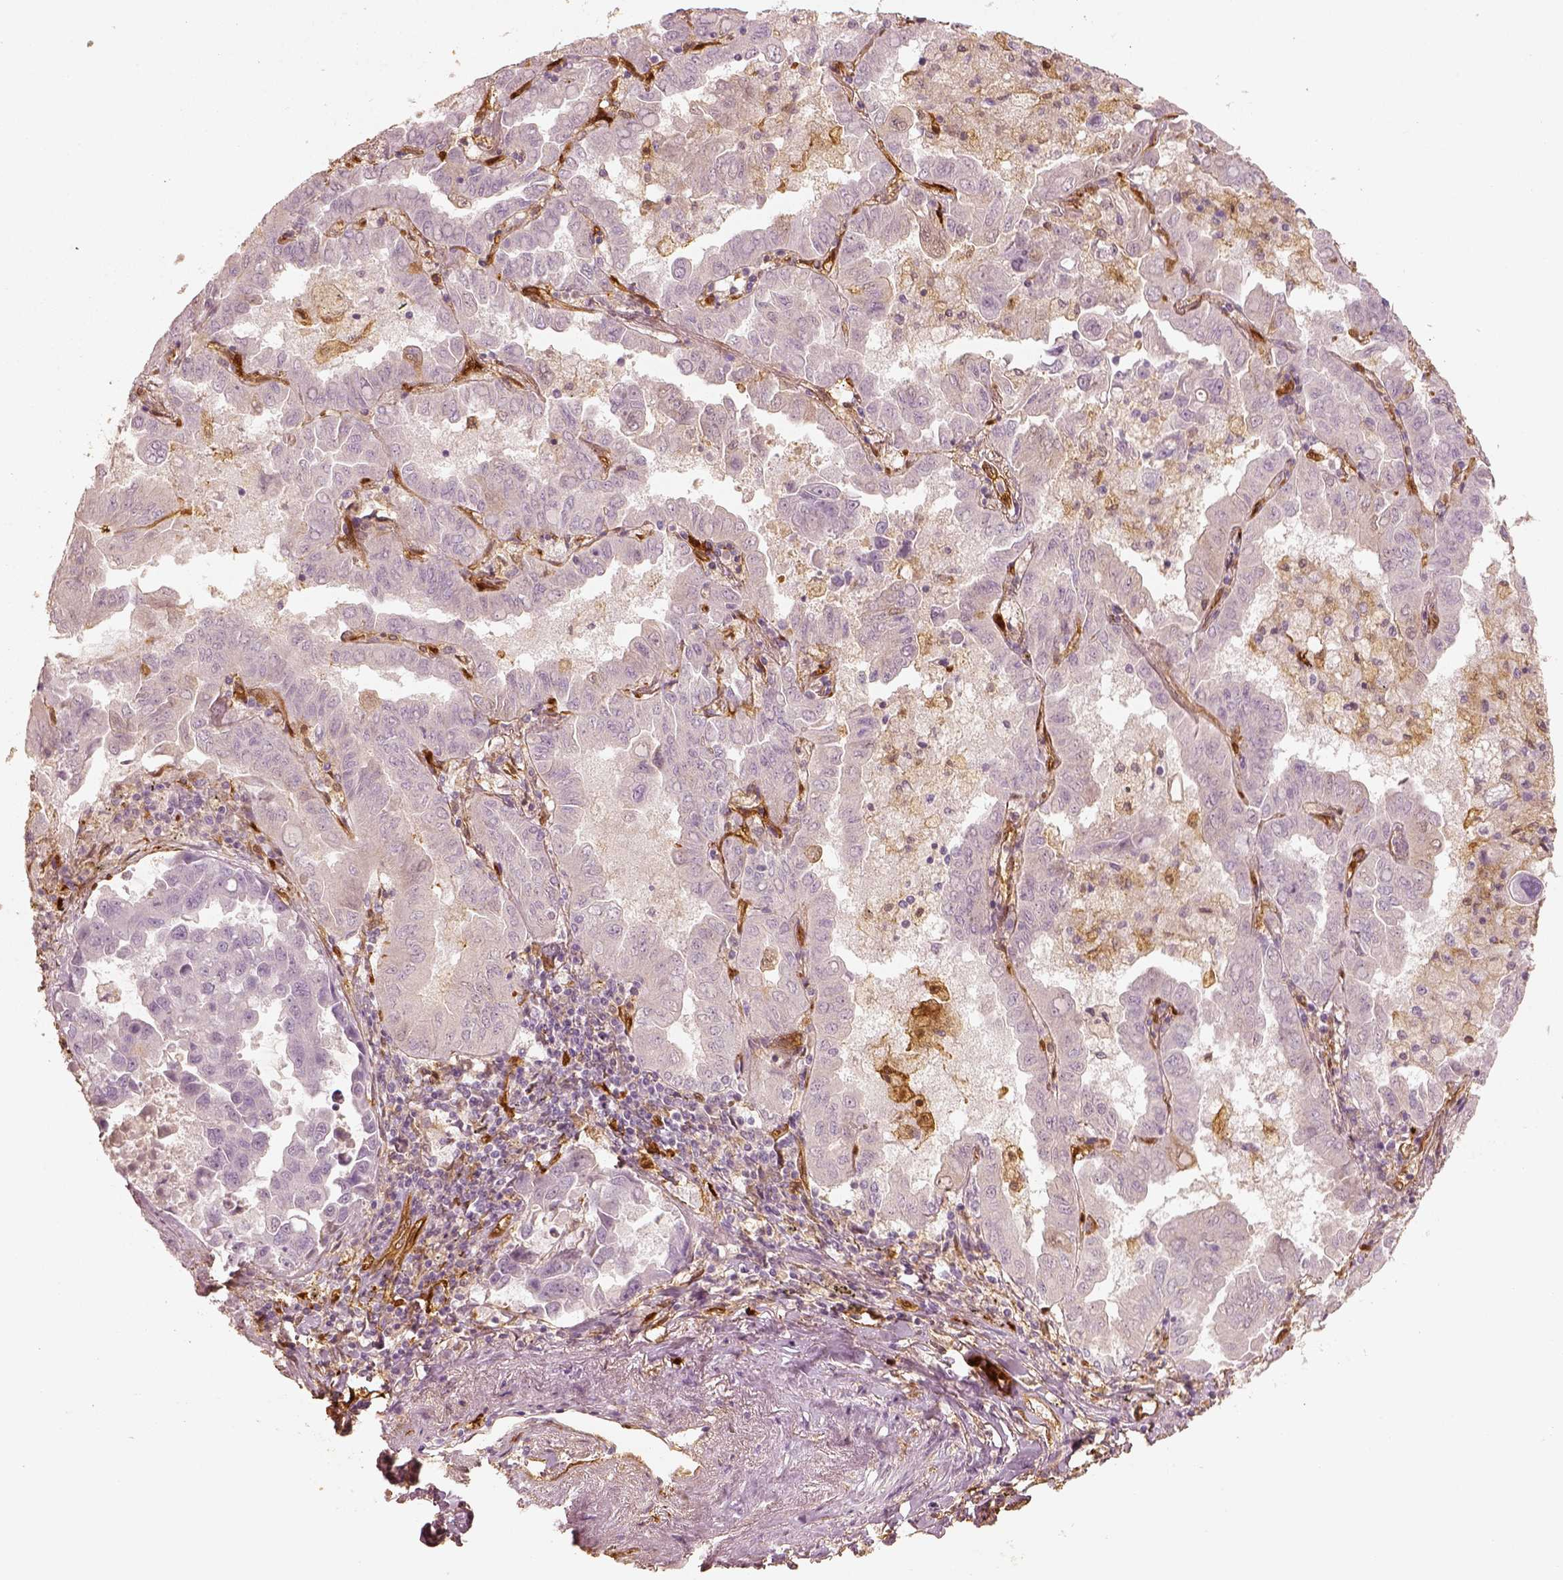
{"staining": {"intensity": "negative", "quantity": "none", "location": "none"}, "tissue": "lung cancer", "cell_type": "Tumor cells", "image_type": "cancer", "snomed": [{"axis": "morphology", "description": "Adenocarcinoma, NOS"}, {"axis": "topography", "description": "Lung"}], "caption": "Immunohistochemistry (IHC) of human lung cancer shows no positivity in tumor cells.", "gene": "FSCN1", "patient": {"sex": "male", "age": 64}}